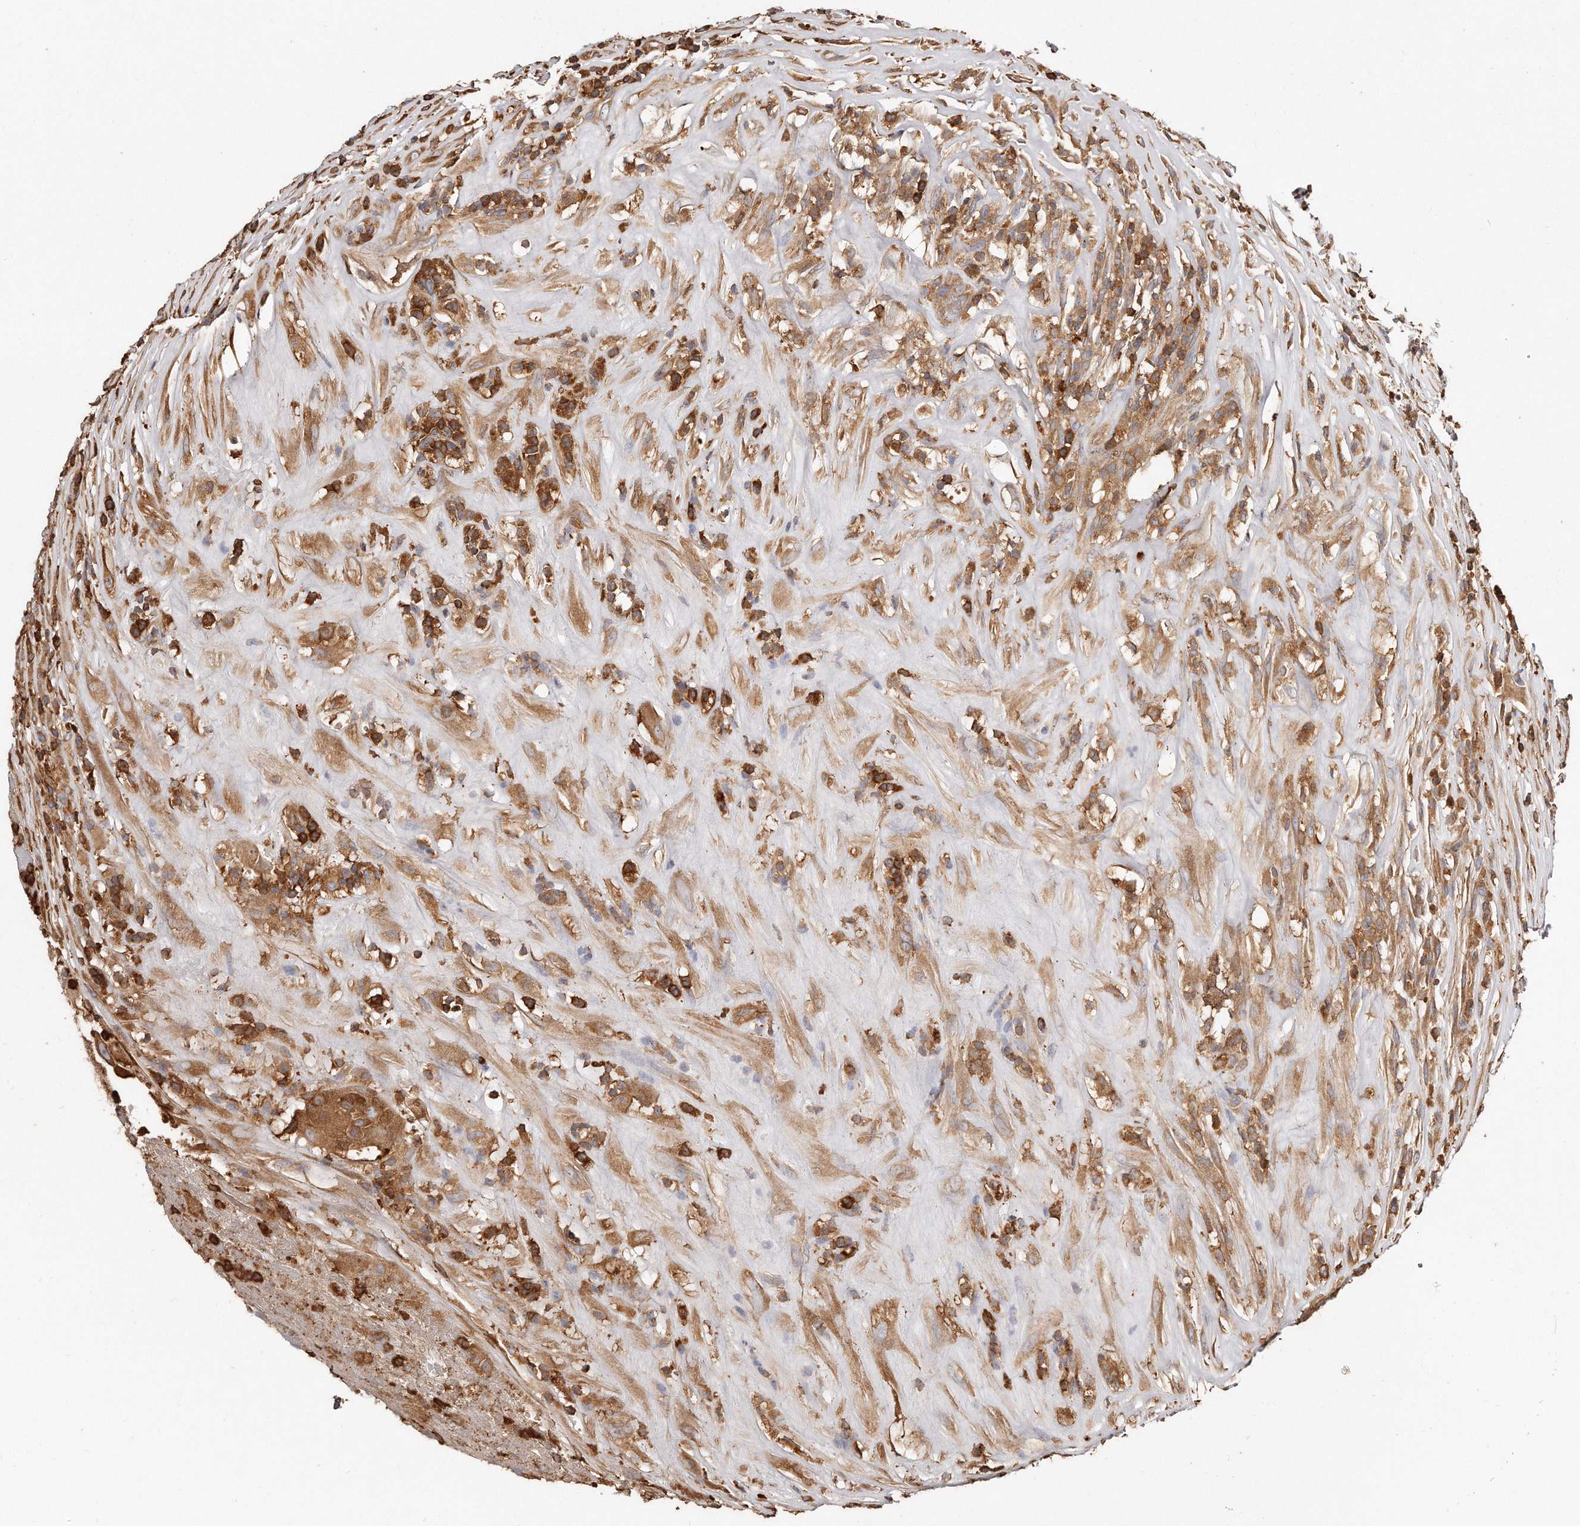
{"staining": {"intensity": "moderate", "quantity": "25%-75%", "location": "cytoplasmic/membranous"}, "tissue": "thyroid cancer", "cell_type": "Tumor cells", "image_type": "cancer", "snomed": [{"axis": "morphology", "description": "Papillary adenocarcinoma, NOS"}, {"axis": "topography", "description": "Thyroid gland"}], "caption": "This is an image of immunohistochemistry staining of thyroid cancer, which shows moderate positivity in the cytoplasmic/membranous of tumor cells.", "gene": "CAP1", "patient": {"sex": "male", "age": 77}}